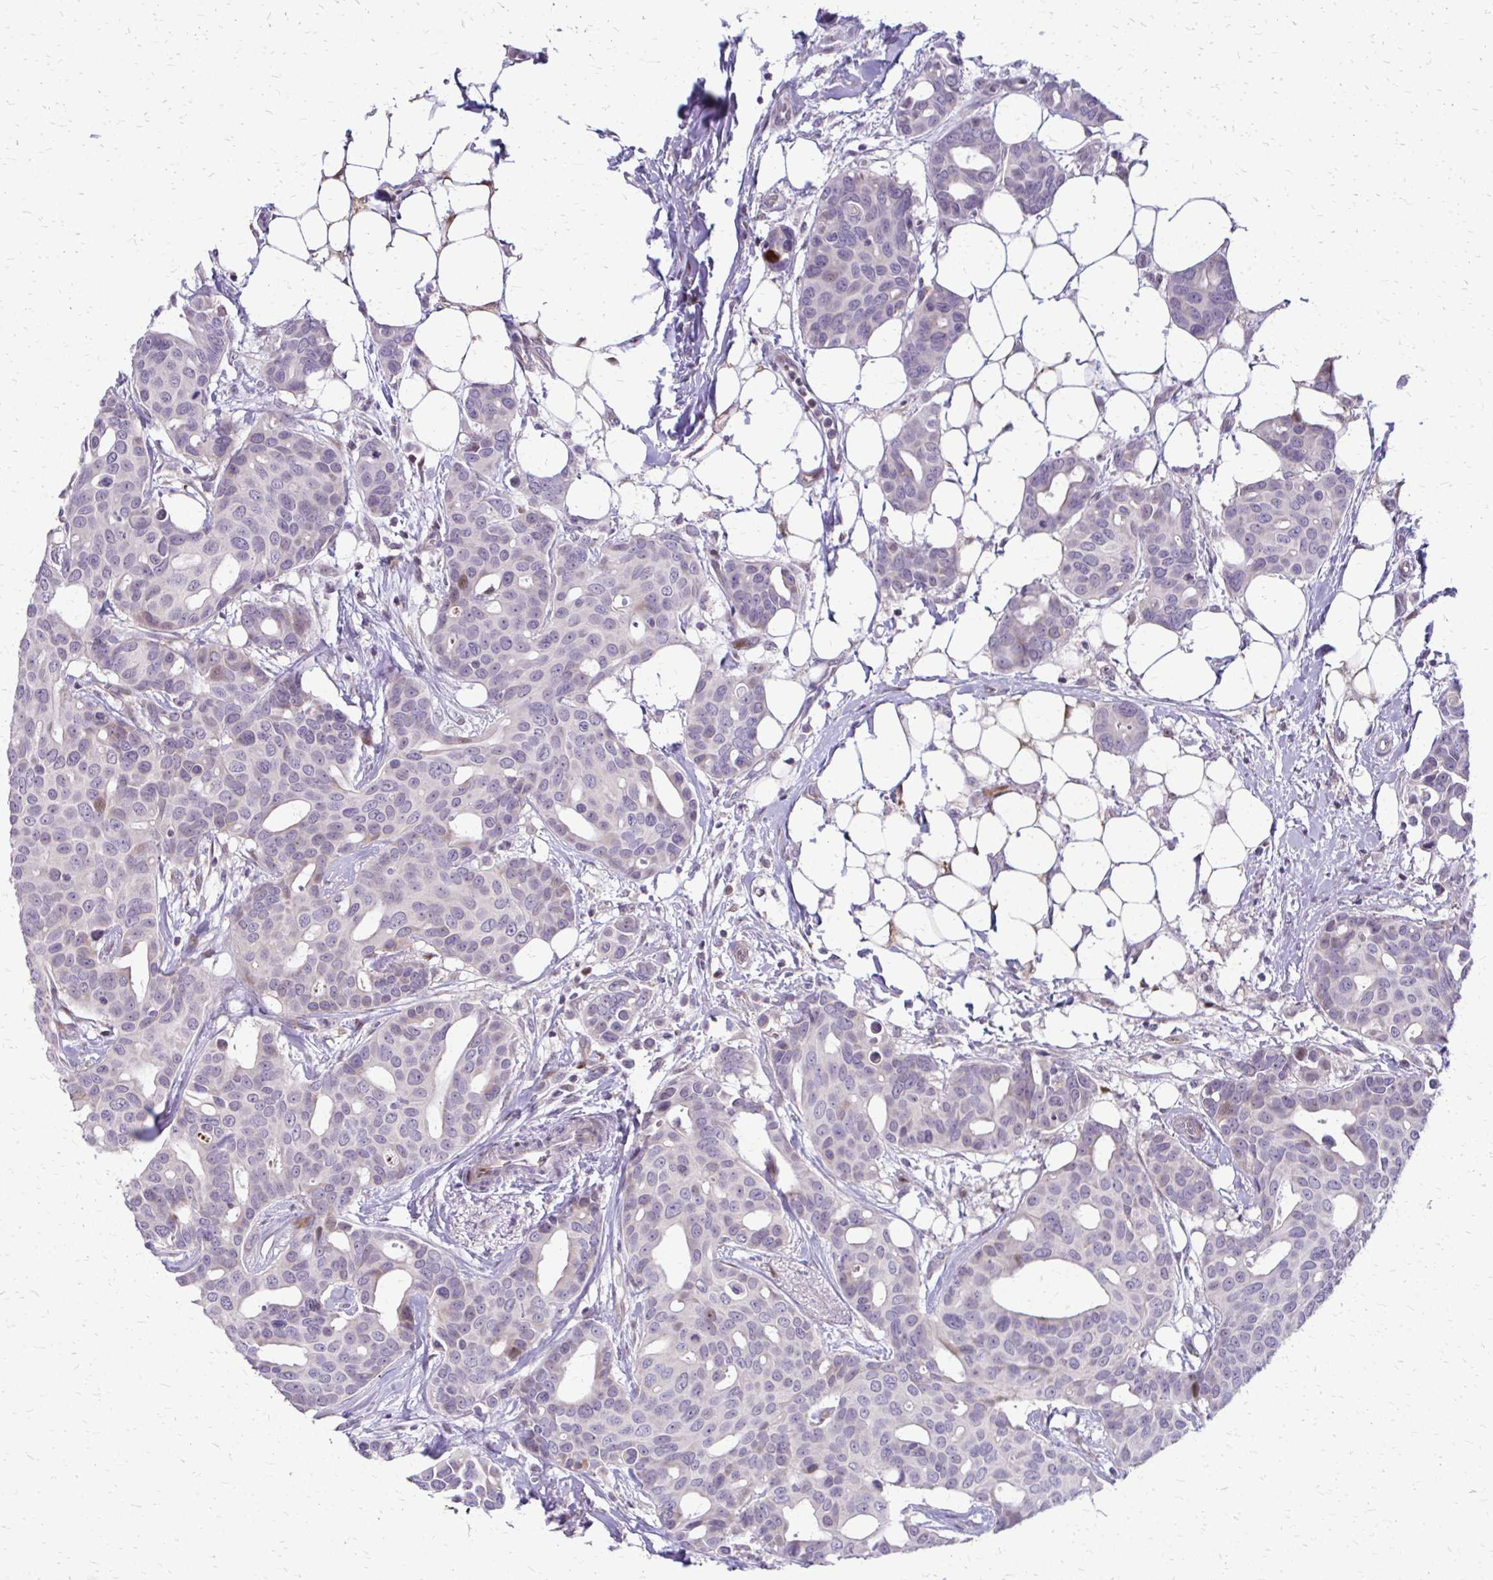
{"staining": {"intensity": "negative", "quantity": "none", "location": "none"}, "tissue": "breast cancer", "cell_type": "Tumor cells", "image_type": "cancer", "snomed": [{"axis": "morphology", "description": "Duct carcinoma"}, {"axis": "topography", "description": "Breast"}], "caption": "The histopathology image shows no significant positivity in tumor cells of invasive ductal carcinoma (breast).", "gene": "PPDPFL", "patient": {"sex": "female", "age": 54}}